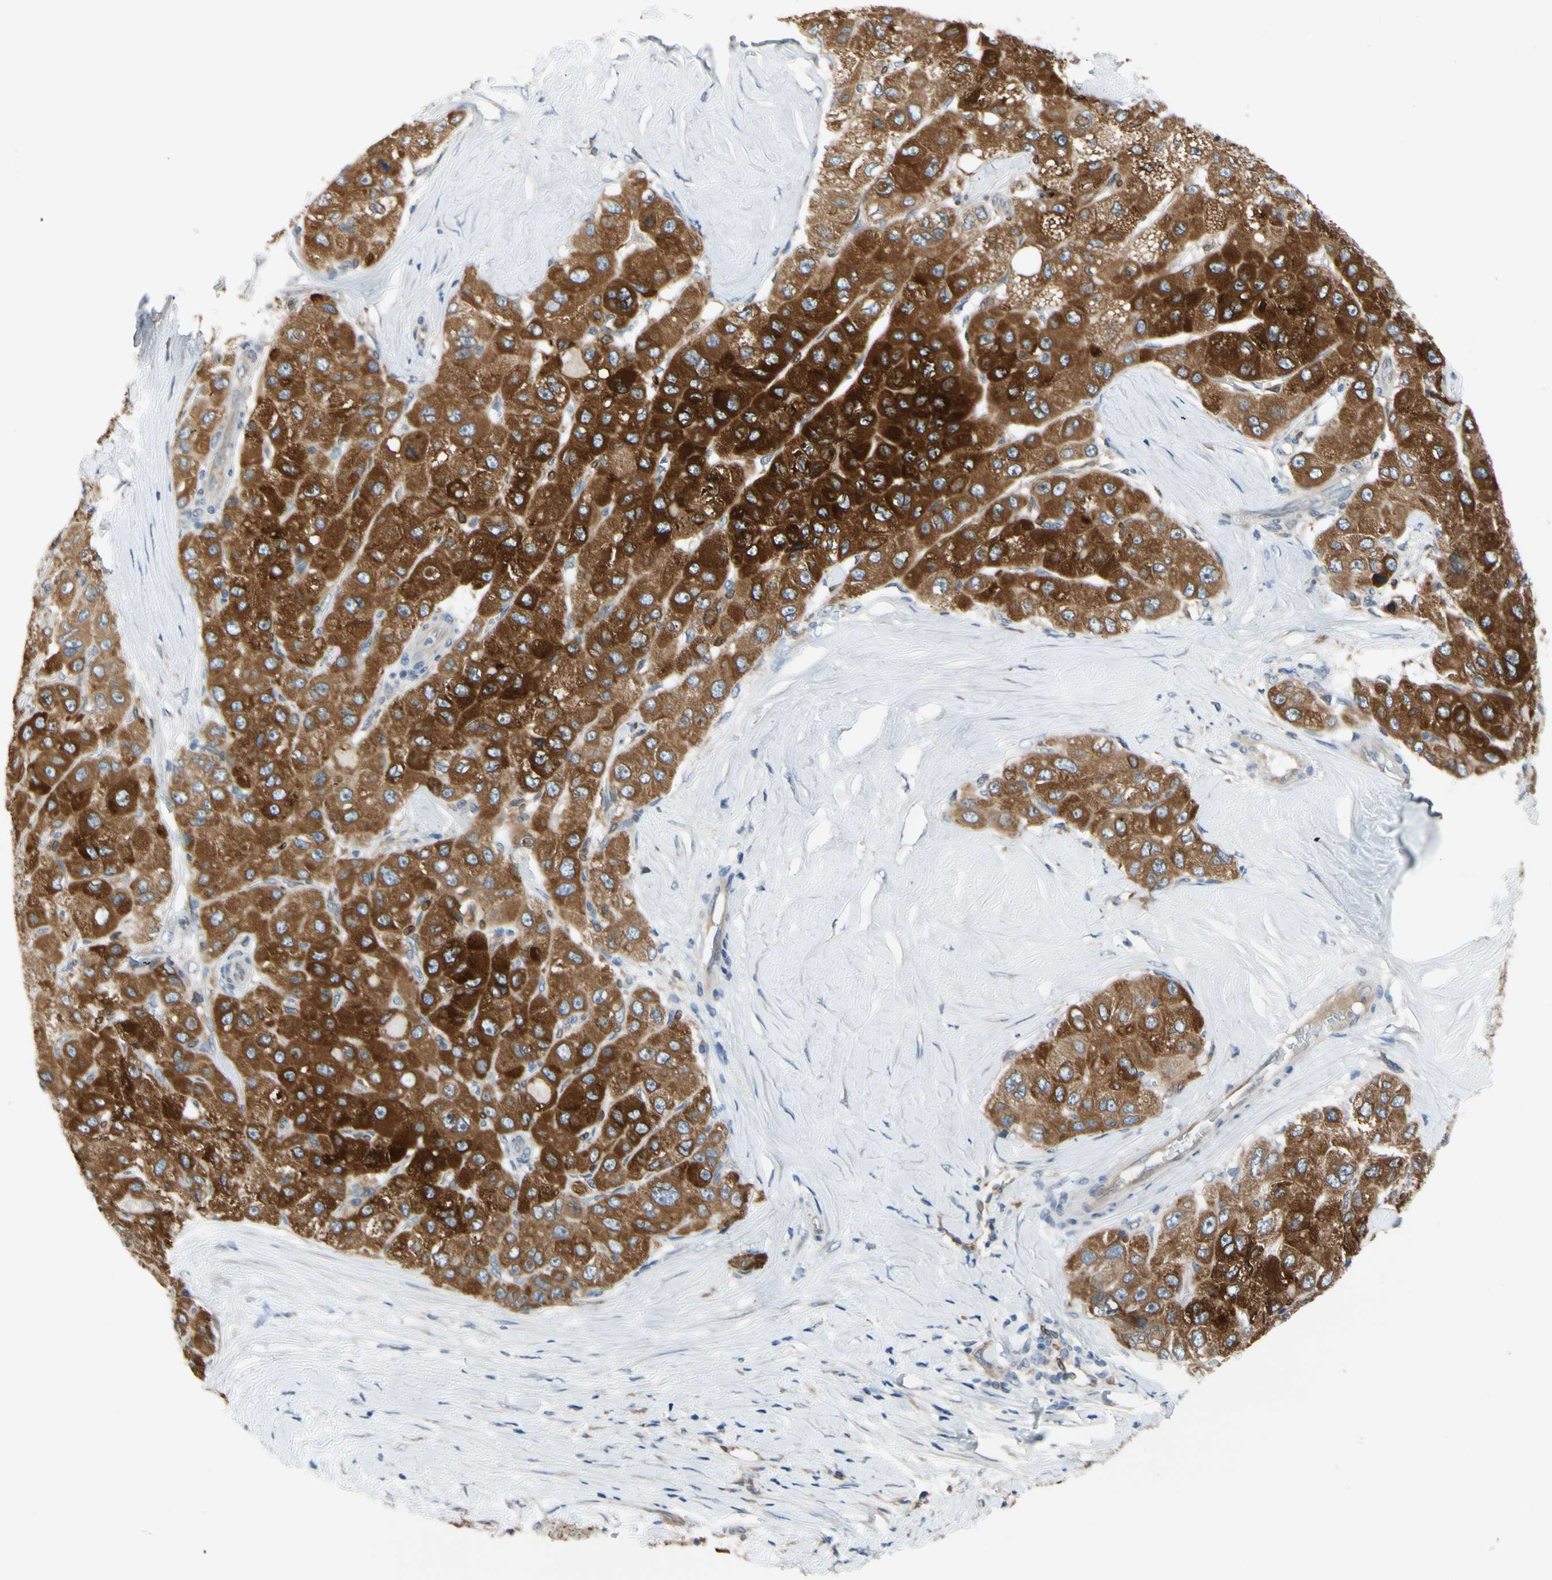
{"staining": {"intensity": "moderate", "quantity": ">75%", "location": "cytoplasmic/membranous"}, "tissue": "liver cancer", "cell_type": "Tumor cells", "image_type": "cancer", "snomed": [{"axis": "morphology", "description": "Carcinoma, Hepatocellular, NOS"}, {"axis": "topography", "description": "Liver"}], "caption": "A micrograph showing moderate cytoplasmic/membranous expression in about >75% of tumor cells in liver cancer (hepatocellular carcinoma), as visualized by brown immunohistochemical staining.", "gene": "PRXL2A", "patient": {"sex": "male", "age": 80}}